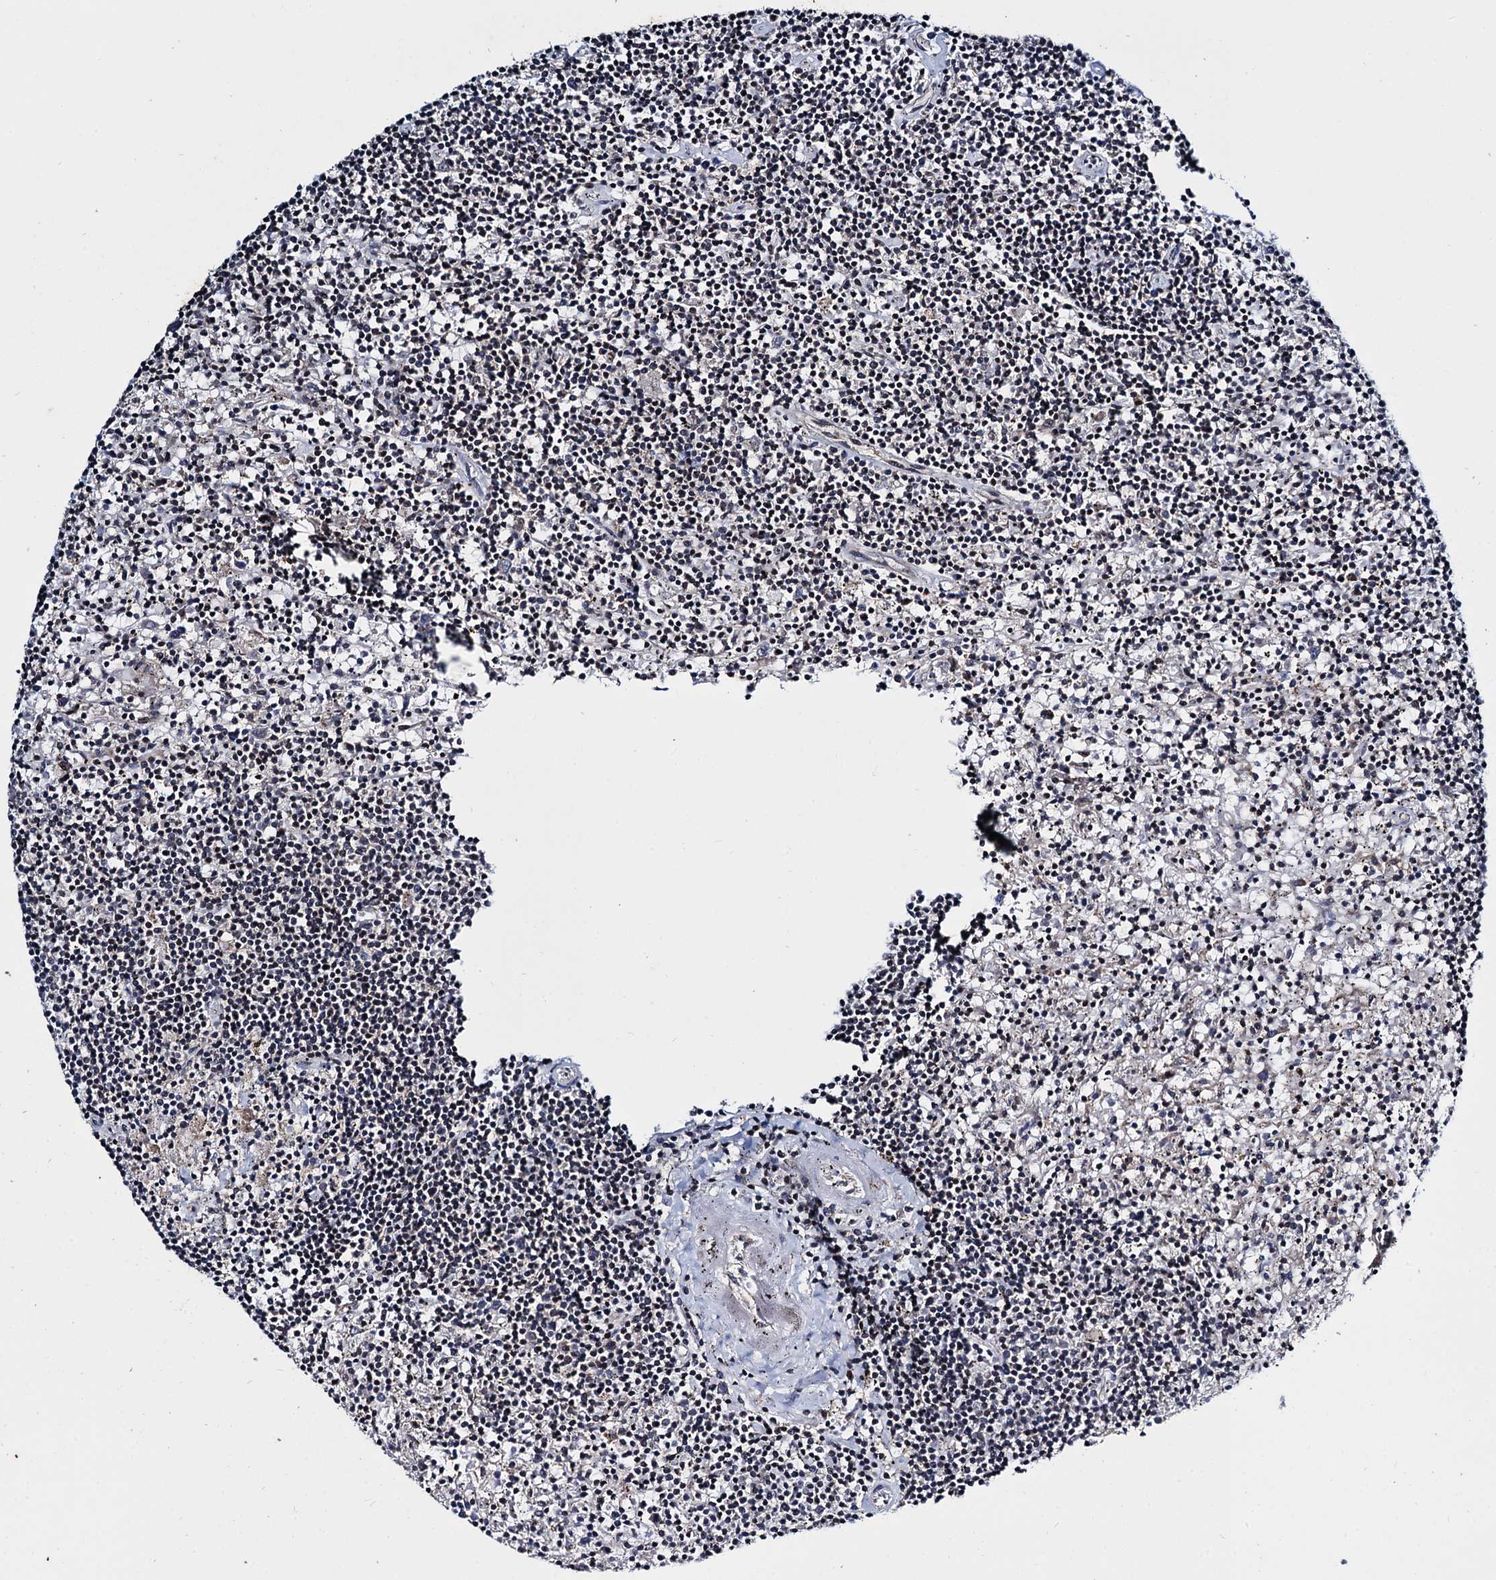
{"staining": {"intensity": "negative", "quantity": "none", "location": "none"}, "tissue": "lymphoma", "cell_type": "Tumor cells", "image_type": "cancer", "snomed": [{"axis": "morphology", "description": "Malignant lymphoma, non-Hodgkin's type, Low grade"}, {"axis": "topography", "description": "Spleen"}], "caption": "The micrograph reveals no significant positivity in tumor cells of lymphoma.", "gene": "ARHGAP42", "patient": {"sex": "male", "age": 76}}